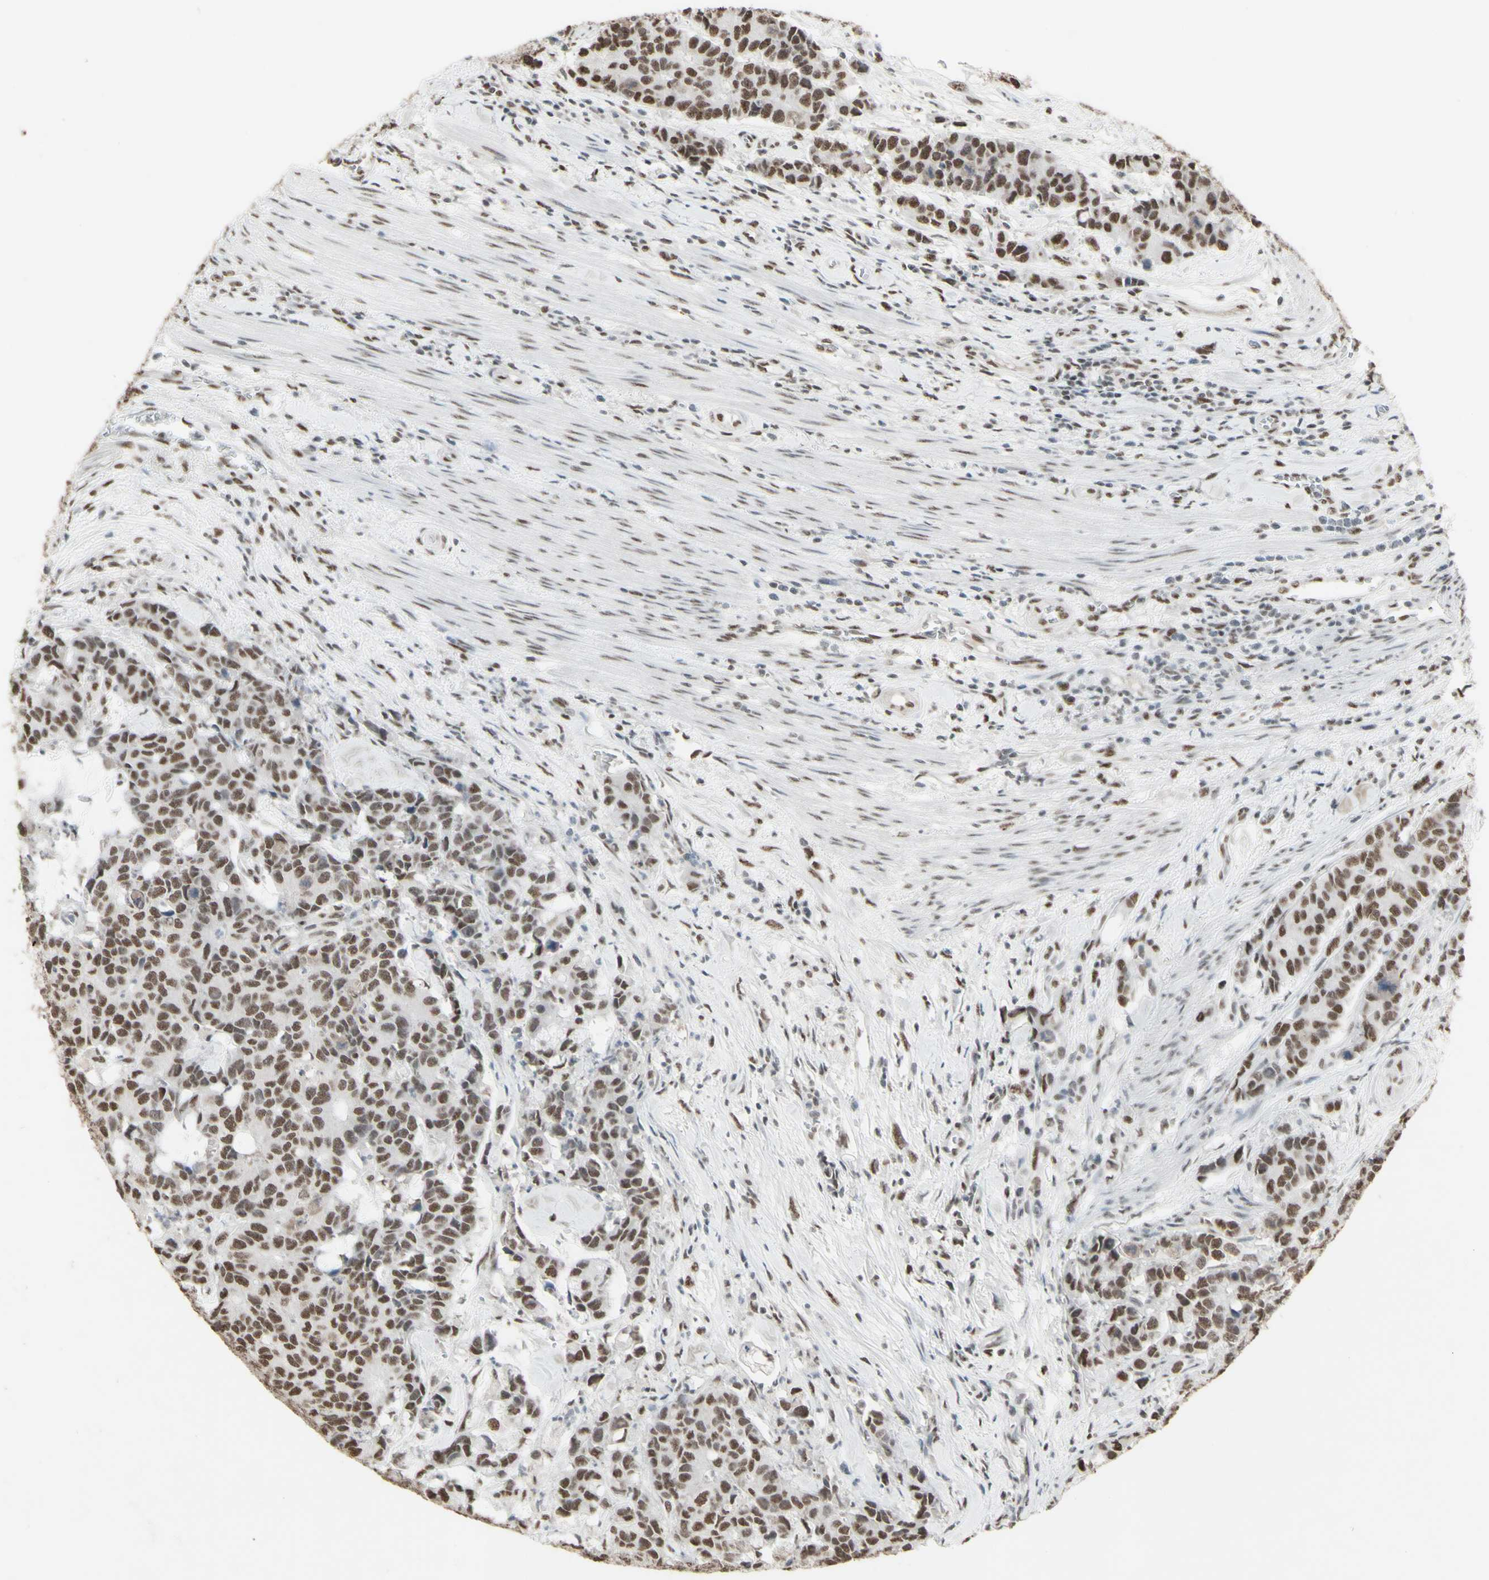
{"staining": {"intensity": "moderate", "quantity": ">75%", "location": "nuclear"}, "tissue": "colorectal cancer", "cell_type": "Tumor cells", "image_type": "cancer", "snomed": [{"axis": "morphology", "description": "Adenocarcinoma, NOS"}, {"axis": "topography", "description": "Colon"}], "caption": "A brown stain shows moderate nuclear positivity of a protein in human colorectal adenocarcinoma tumor cells.", "gene": "TRIM28", "patient": {"sex": "female", "age": 86}}